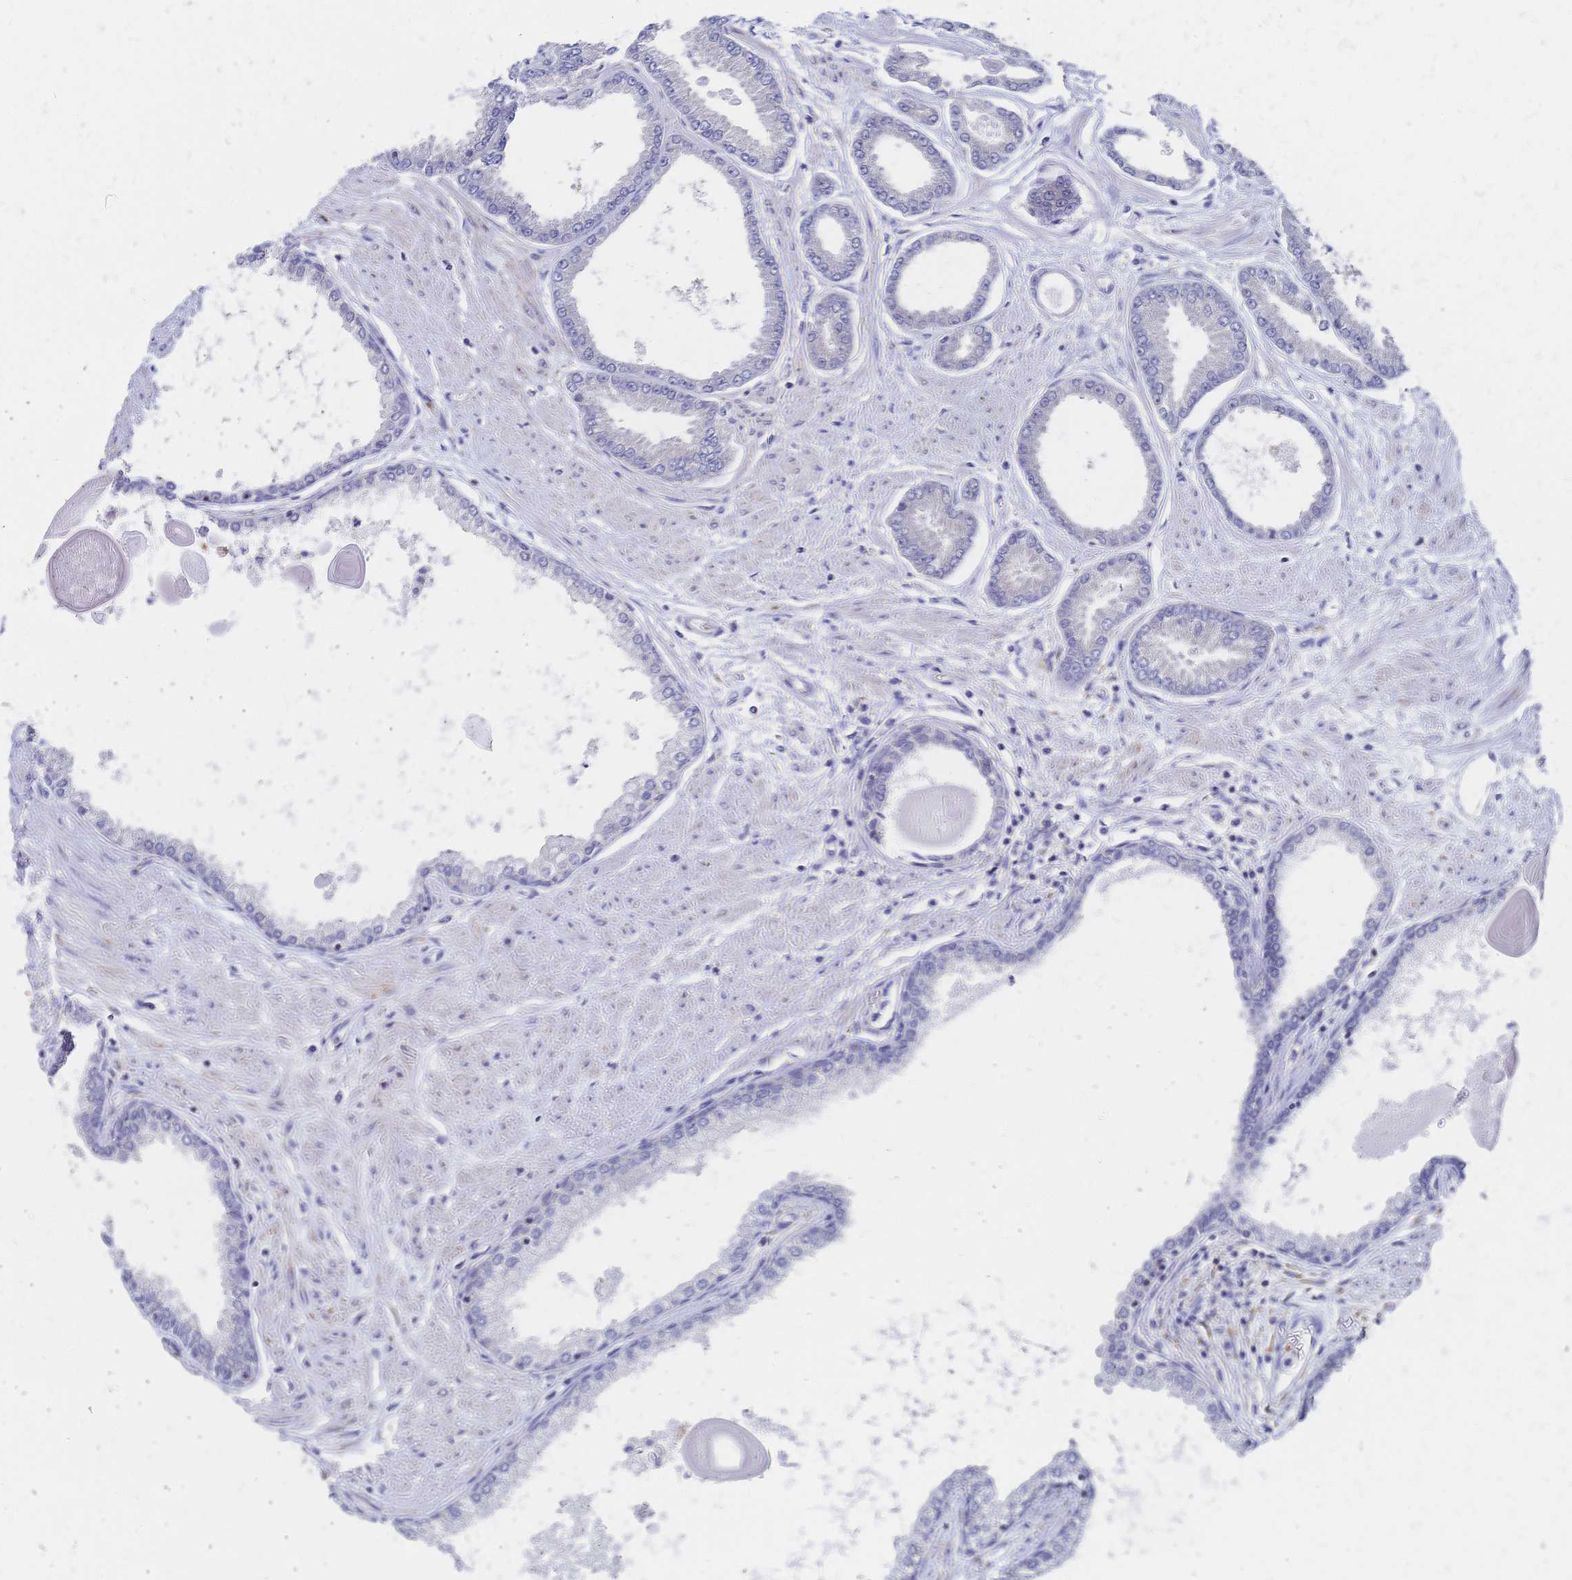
{"staining": {"intensity": "negative", "quantity": "none", "location": "none"}, "tissue": "prostate cancer", "cell_type": "Tumor cells", "image_type": "cancer", "snomed": [{"axis": "morphology", "description": "Adenocarcinoma, Low grade"}, {"axis": "topography", "description": "Prostate"}], "caption": "The micrograph exhibits no staining of tumor cells in prostate cancer (low-grade adenocarcinoma).", "gene": "SLC5A1", "patient": {"sex": "male", "age": 67}}